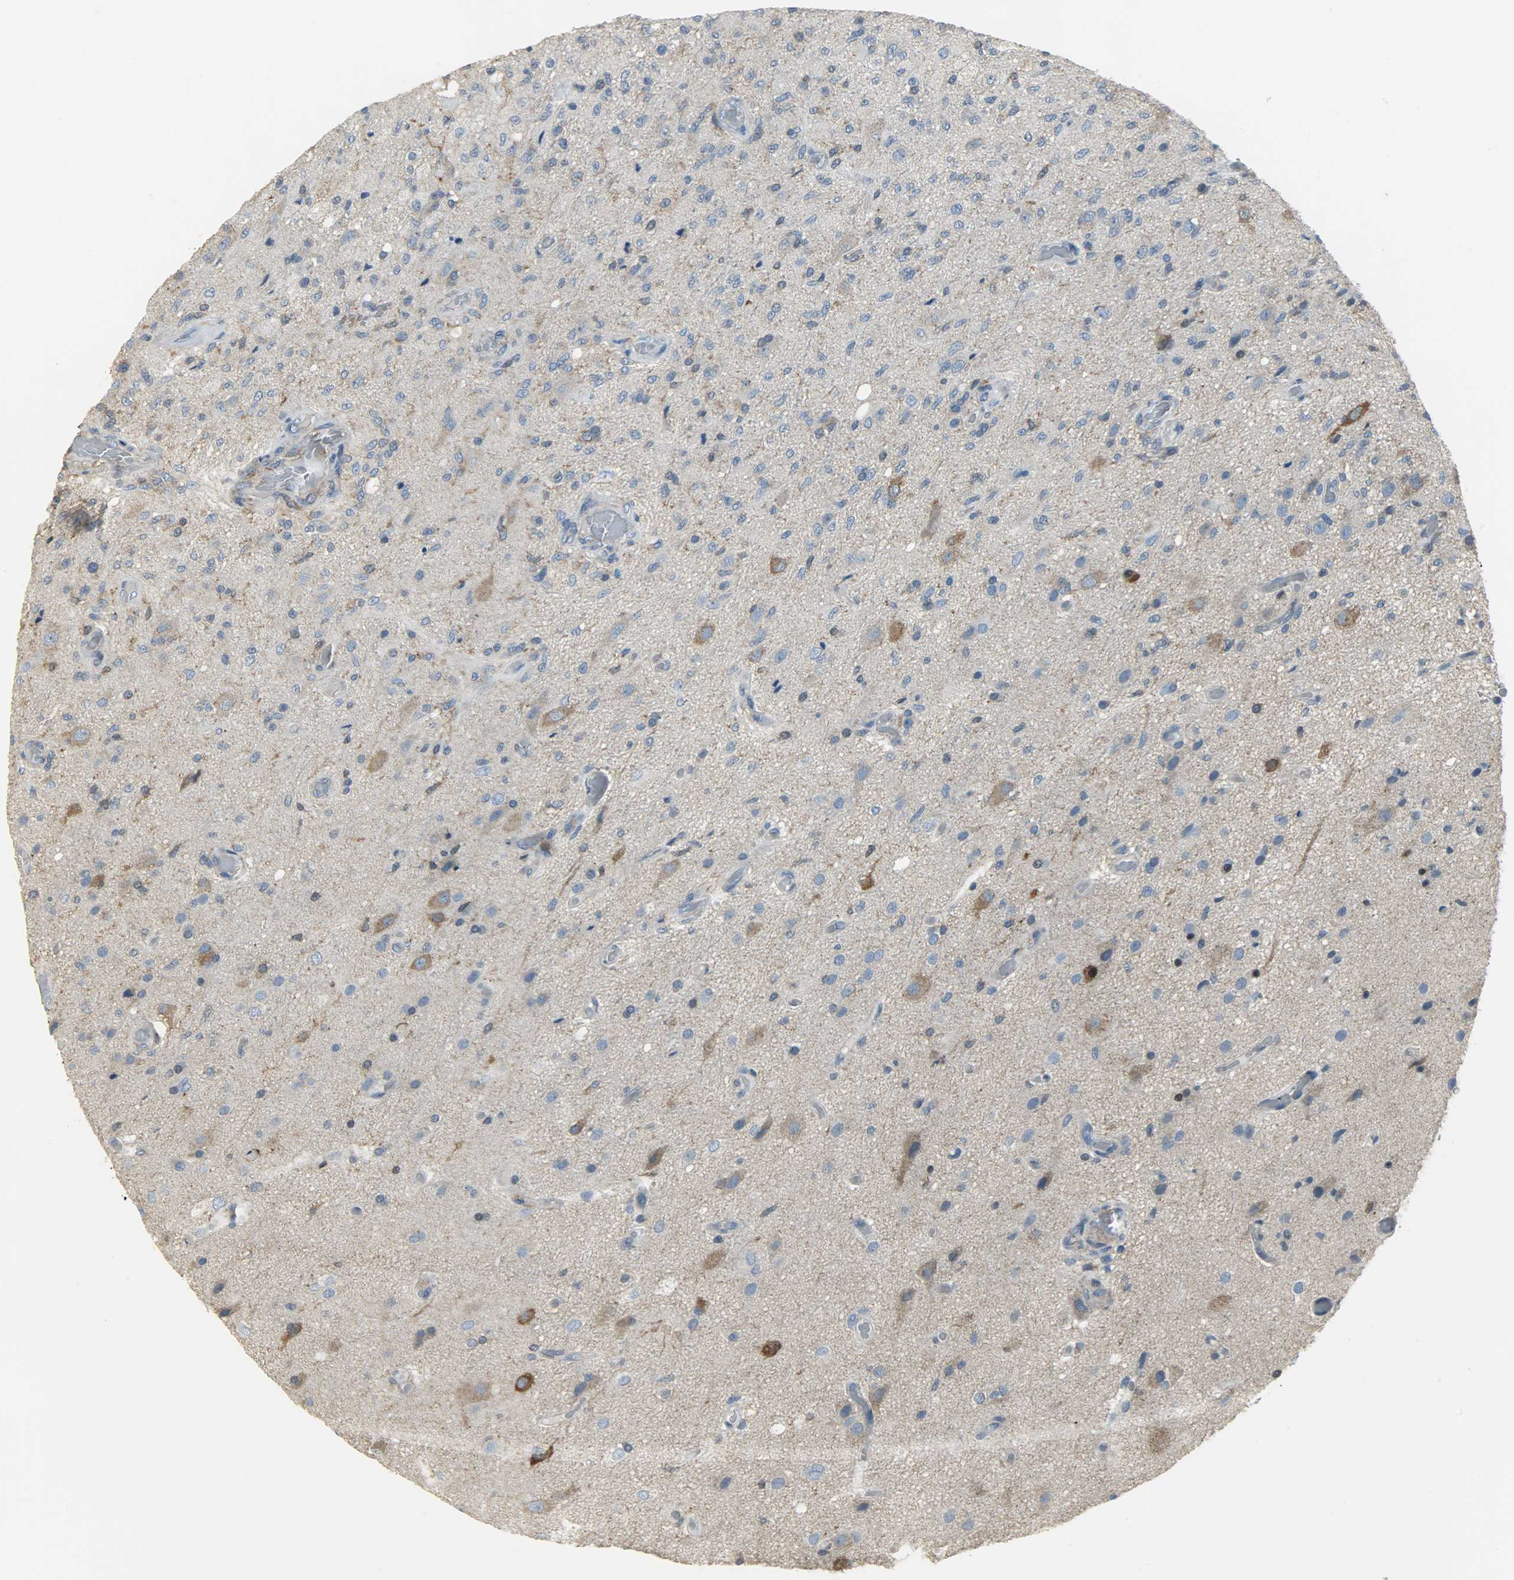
{"staining": {"intensity": "weak", "quantity": ">75%", "location": "cytoplasmic/membranous"}, "tissue": "glioma", "cell_type": "Tumor cells", "image_type": "cancer", "snomed": [{"axis": "morphology", "description": "Normal tissue, NOS"}, {"axis": "morphology", "description": "Glioma, malignant, High grade"}, {"axis": "topography", "description": "Cerebral cortex"}], "caption": "Immunohistochemistry (IHC) of human malignant glioma (high-grade) reveals low levels of weak cytoplasmic/membranous expression in approximately >75% of tumor cells.", "gene": "DNAJA4", "patient": {"sex": "male", "age": 77}}